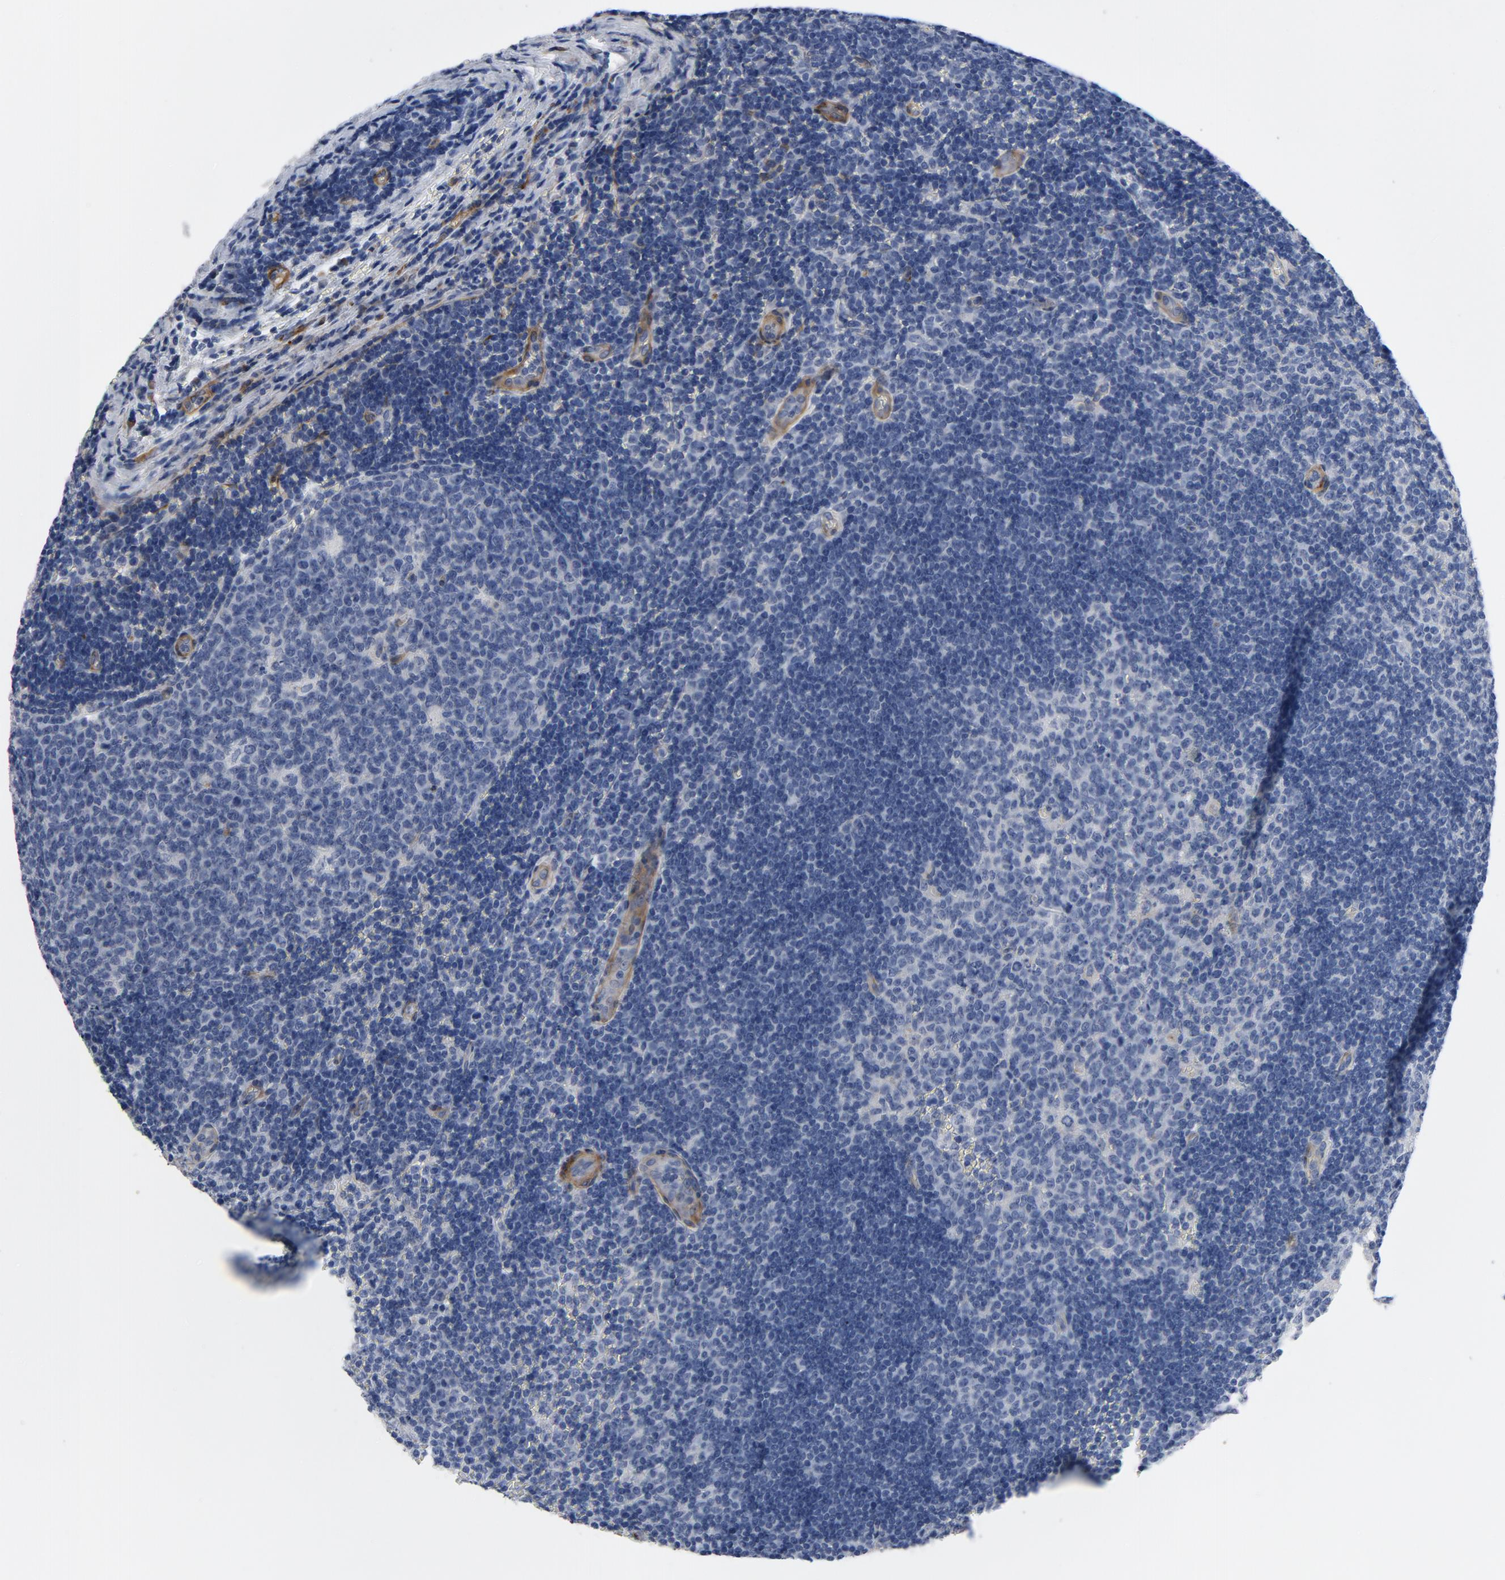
{"staining": {"intensity": "negative", "quantity": "none", "location": "none"}, "tissue": "lymph node", "cell_type": "Germinal center cells", "image_type": "normal", "snomed": [{"axis": "morphology", "description": "Normal tissue, NOS"}, {"axis": "topography", "description": "Lymph node"}, {"axis": "topography", "description": "Salivary gland"}], "caption": "This is an immunohistochemistry (IHC) micrograph of unremarkable lymph node. There is no positivity in germinal center cells.", "gene": "LAMC1", "patient": {"sex": "male", "age": 8}}